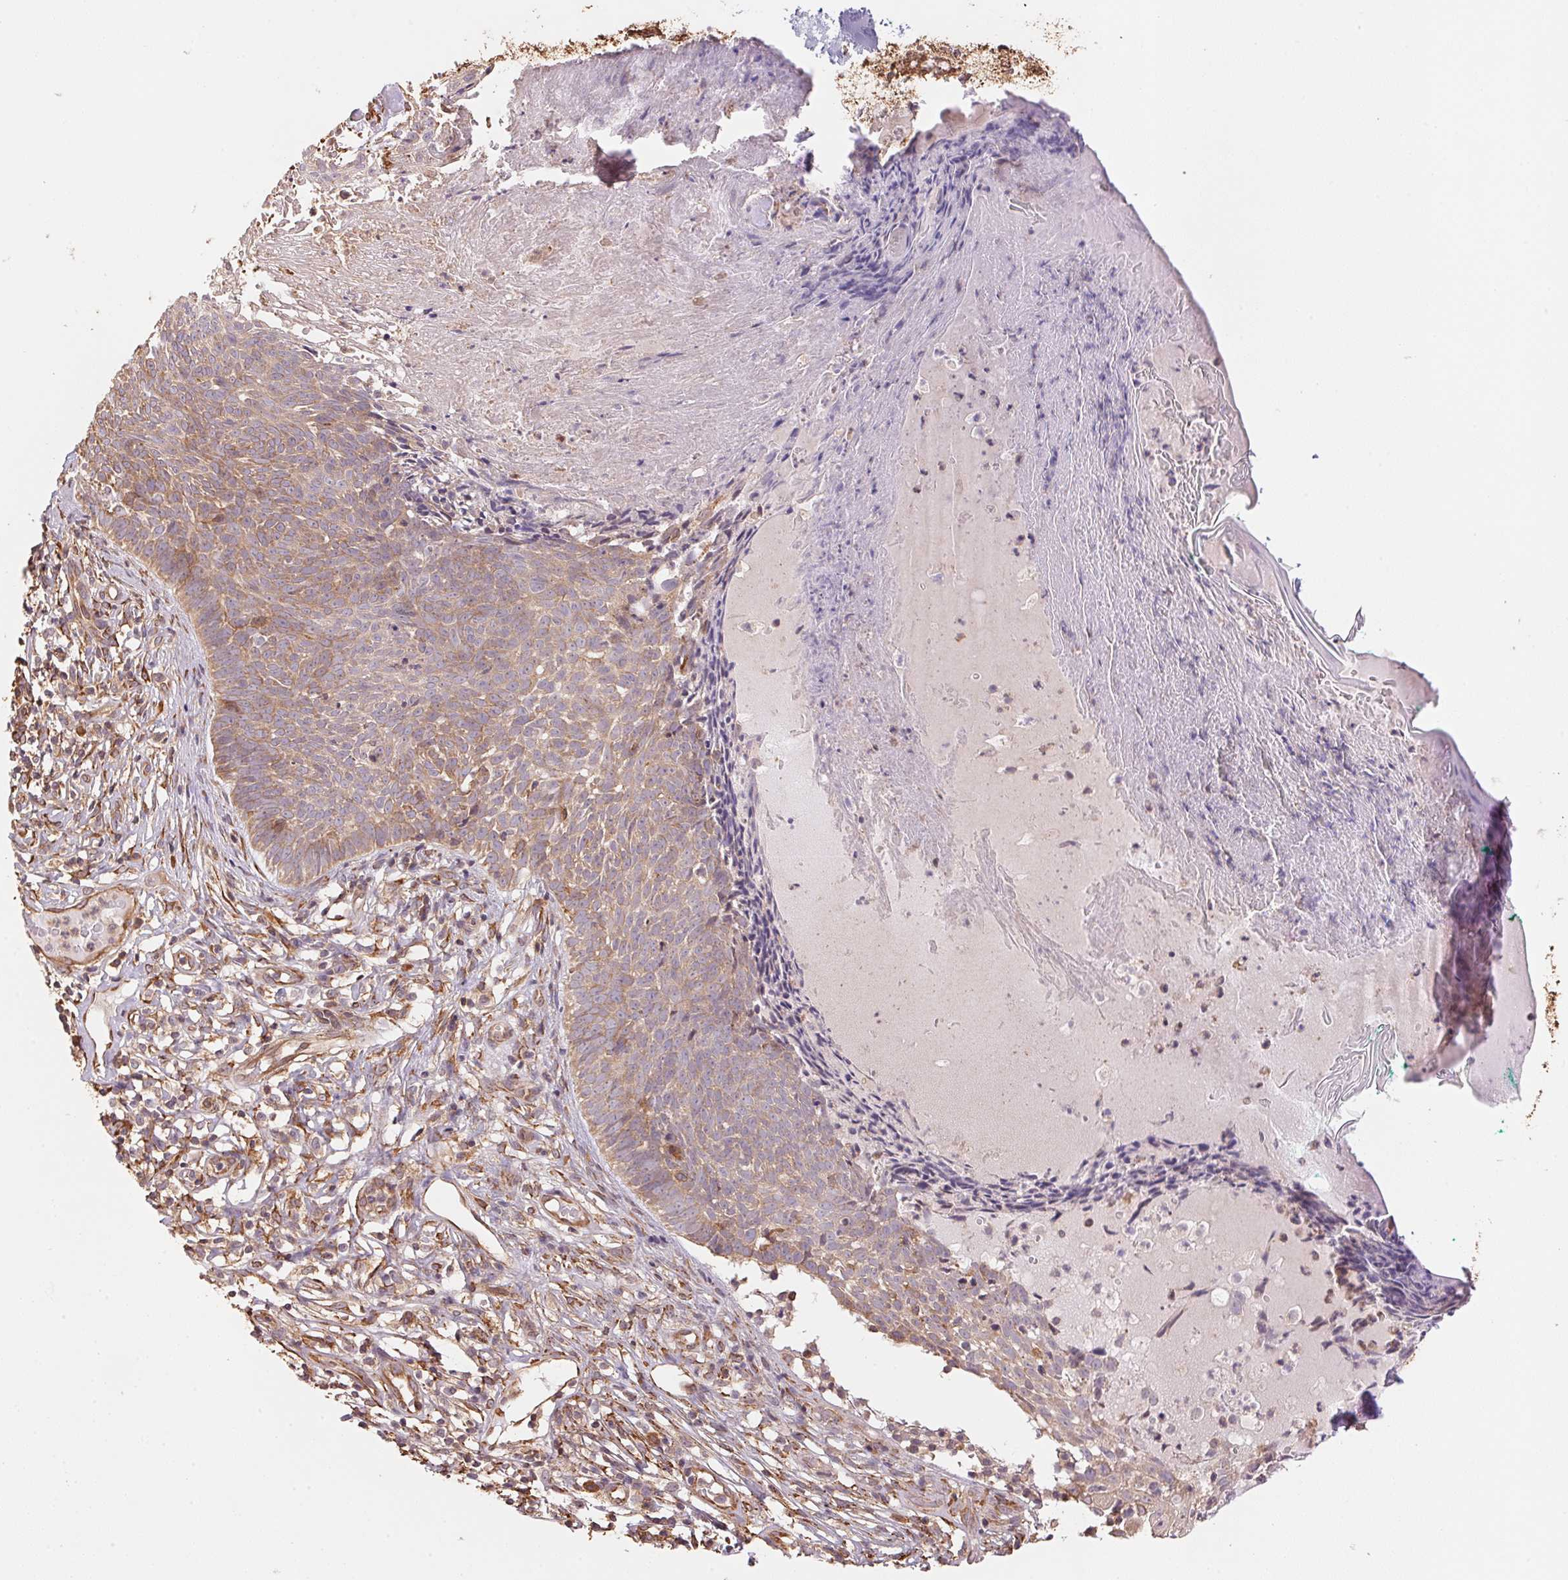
{"staining": {"intensity": "weak", "quantity": ">75%", "location": "cytoplasmic/membranous"}, "tissue": "skin cancer", "cell_type": "Tumor cells", "image_type": "cancer", "snomed": [{"axis": "morphology", "description": "Basal cell carcinoma"}, {"axis": "topography", "description": "Skin"}], "caption": "Skin cancer (basal cell carcinoma) was stained to show a protein in brown. There is low levels of weak cytoplasmic/membranous expression in approximately >75% of tumor cells.", "gene": "C6orf163", "patient": {"sex": "male", "age": 85}}